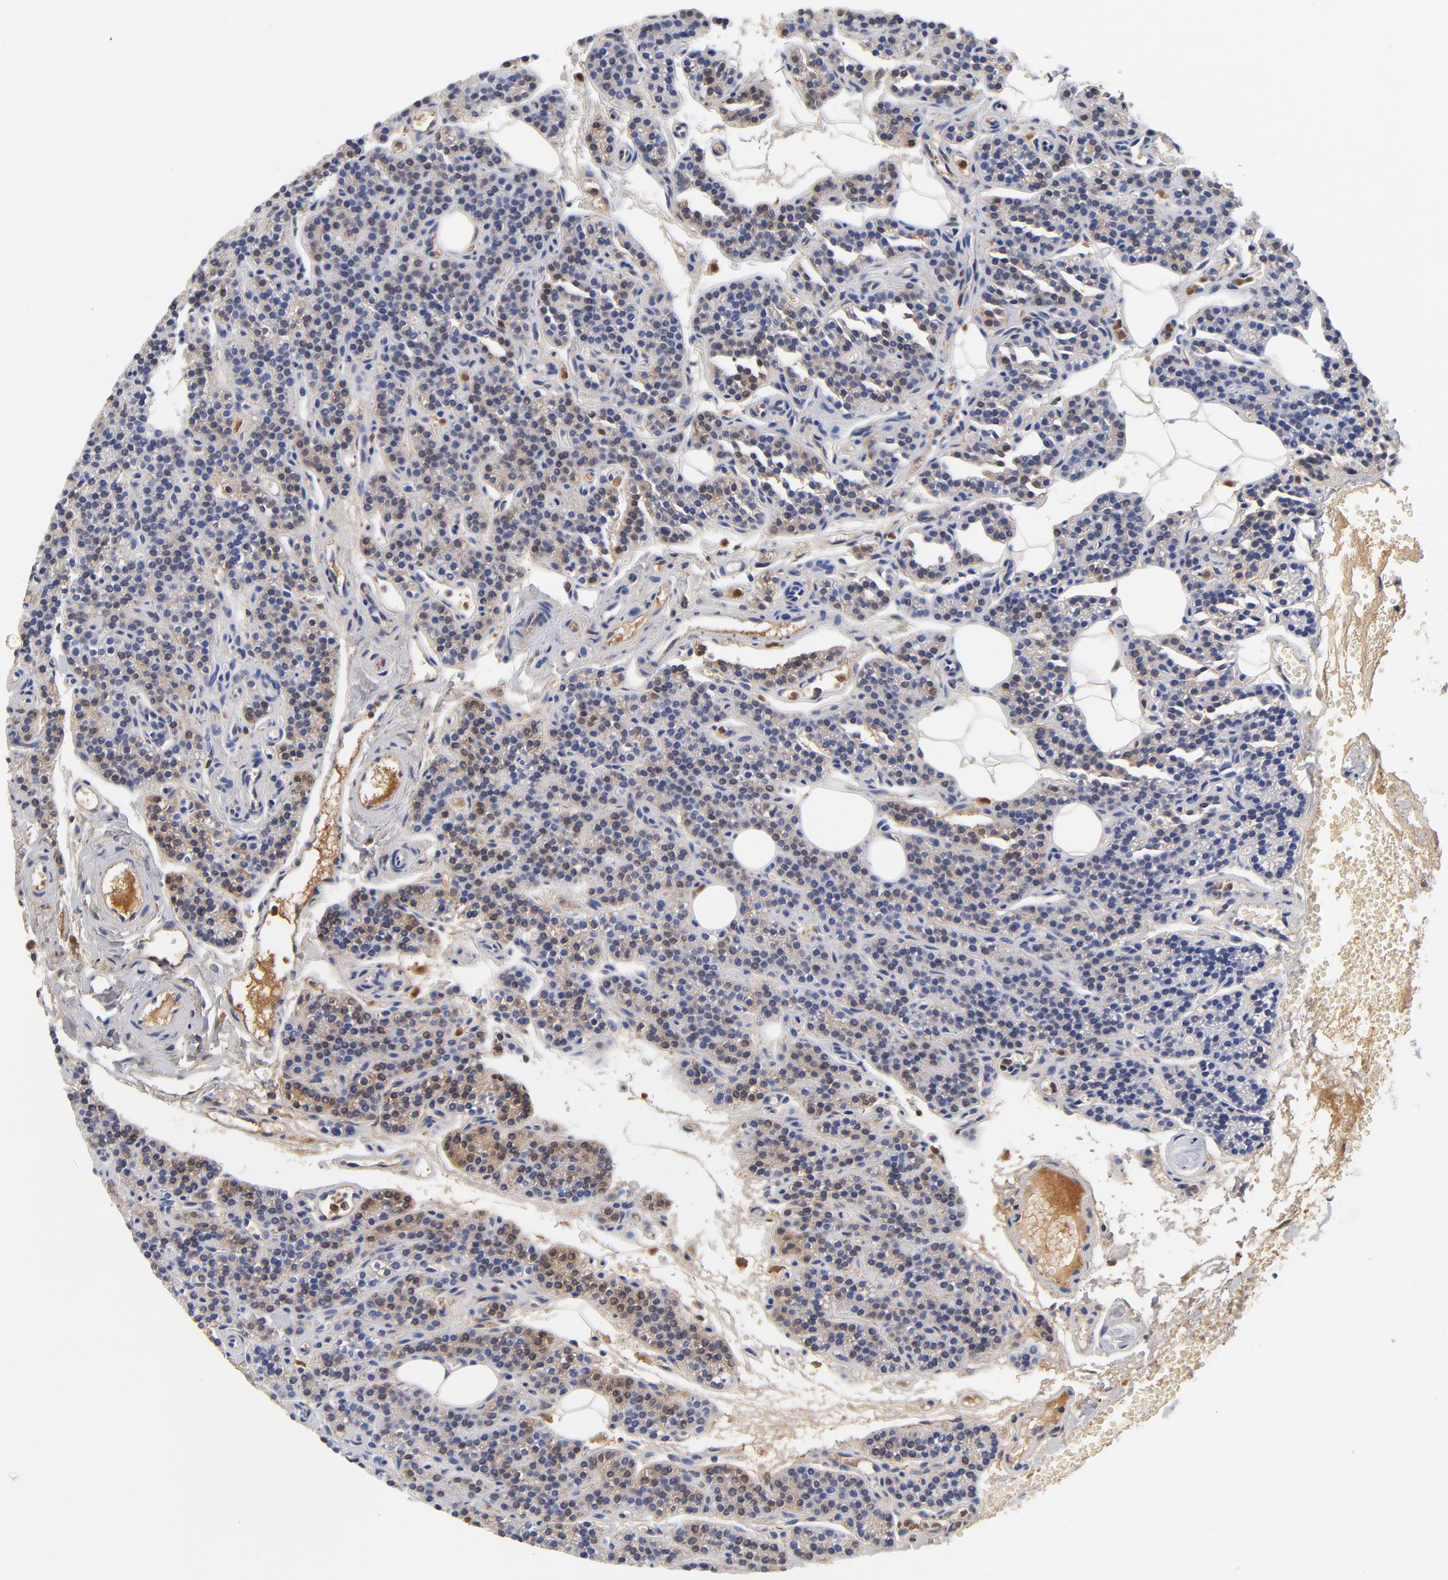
{"staining": {"intensity": "weak", "quantity": "25%-75%", "location": "cytoplasmic/membranous"}, "tissue": "parathyroid gland", "cell_type": "Glandular cells", "image_type": "normal", "snomed": [{"axis": "morphology", "description": "Normal tissue, NOS"}, {"axis": "topography", "description": "Parathyroid gland"}], "caption": "Immunohistochemical staining of unremarkable human parathyroid gland shows weak cytoplasmic/membranous protein expression in about 25%-75% of glandular cells.", "gene": "IGLV3", "patient": {"sex": "male", "age": 25}}